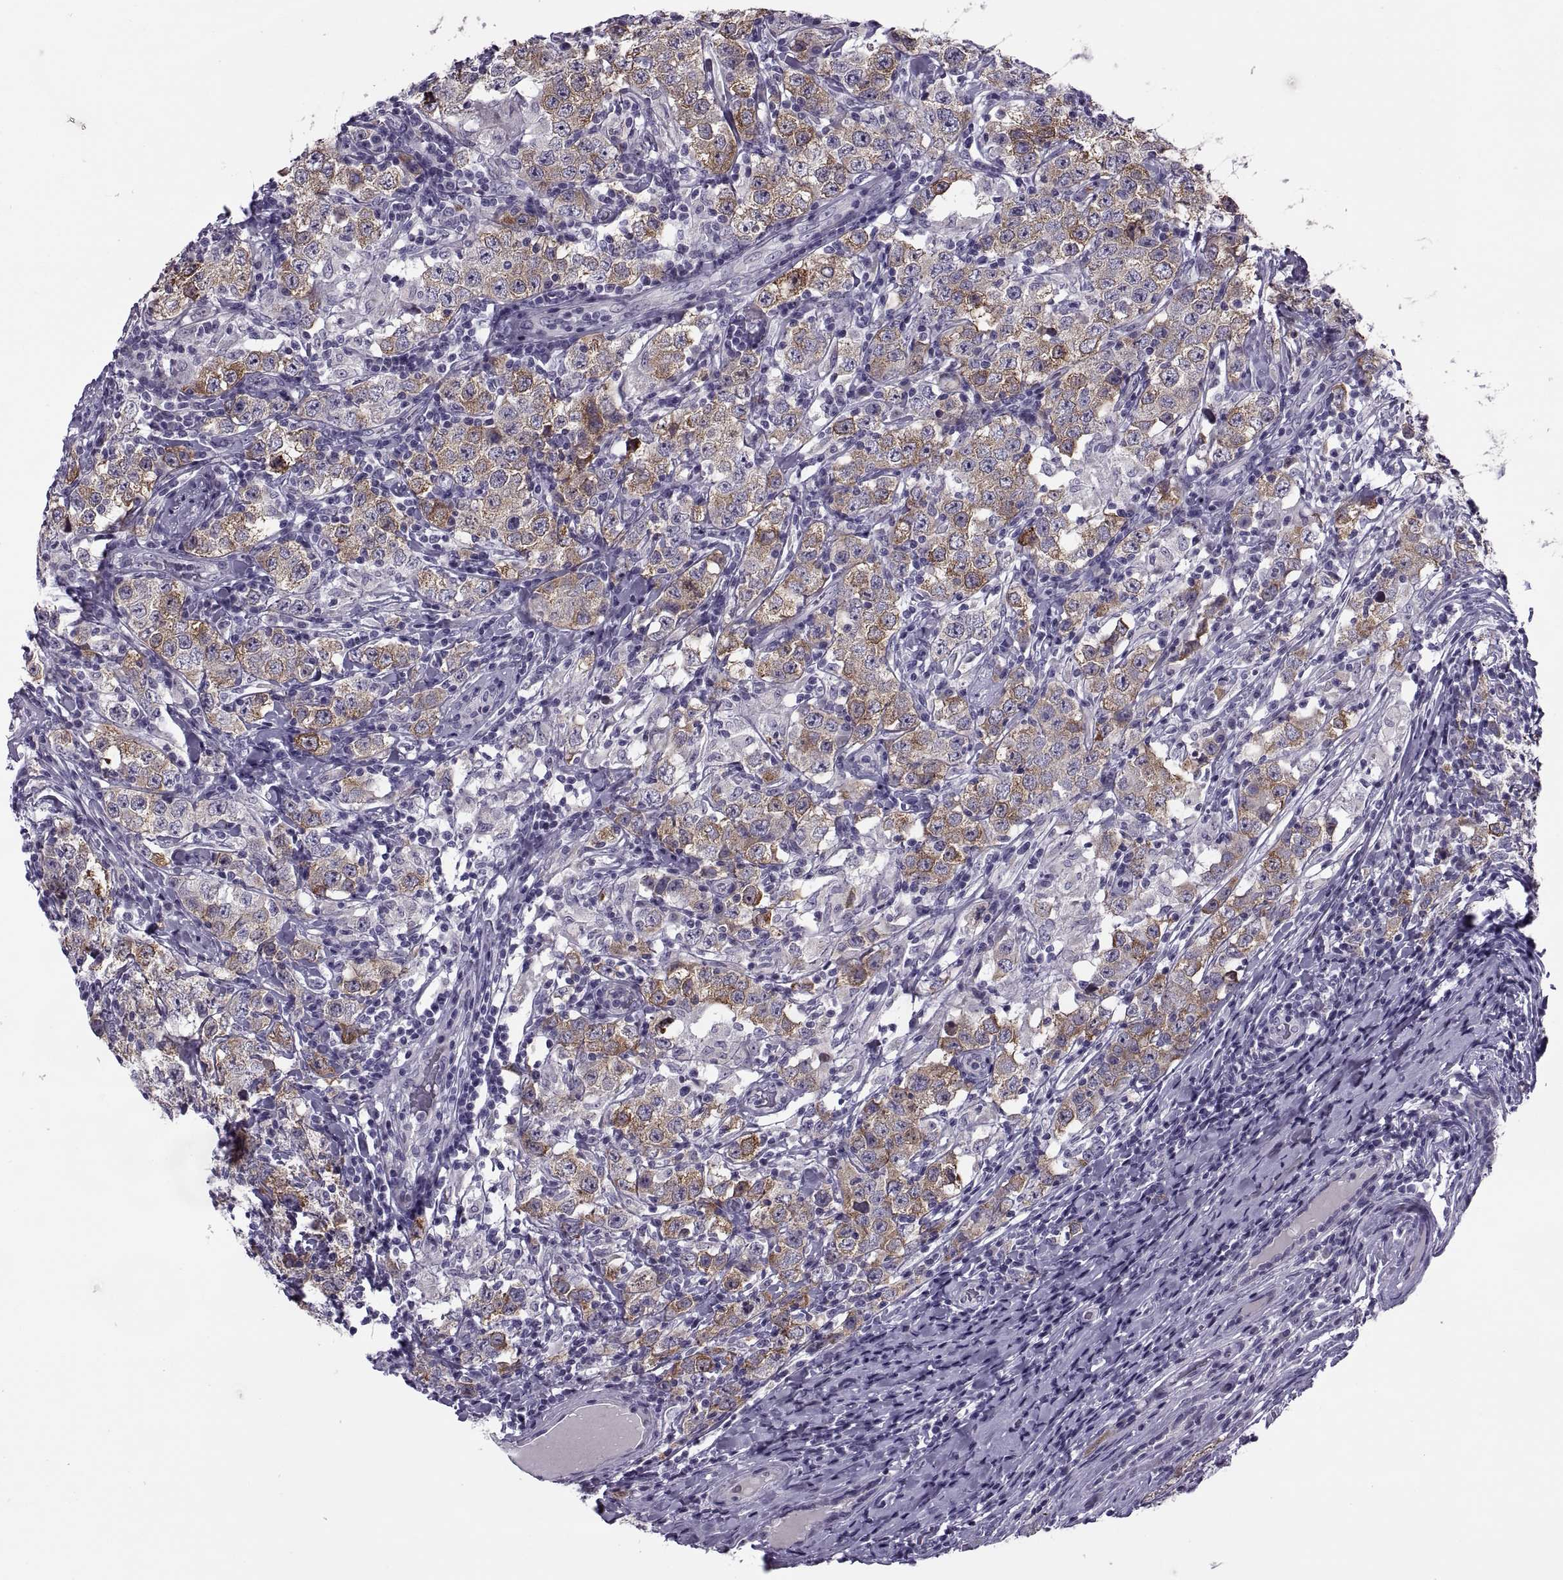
{"staining": {"intensity": "moderate", "quantity": ">75%", "location": "cytoplasmic/membranous"}, "tissue": "testis cancer", "cell_type": "Tumor cells", "image_type": "cancer", "snomed": [{"axis": "morphology", "description": "Seminoma, NOS"}, {"axis": "morphology", "description": "Carcinoma, Embryonal, NOS"}, {"axis": "topography", "description": "Testis"}], "caption": "IHC of testis cancer (seminoma) reveals medium levels of moderate cytoplasmic/membranous positivity in about >75% of tumor cells.", "gene": "MAGEB1", "patient": {"sex": "male", "age": 41}}